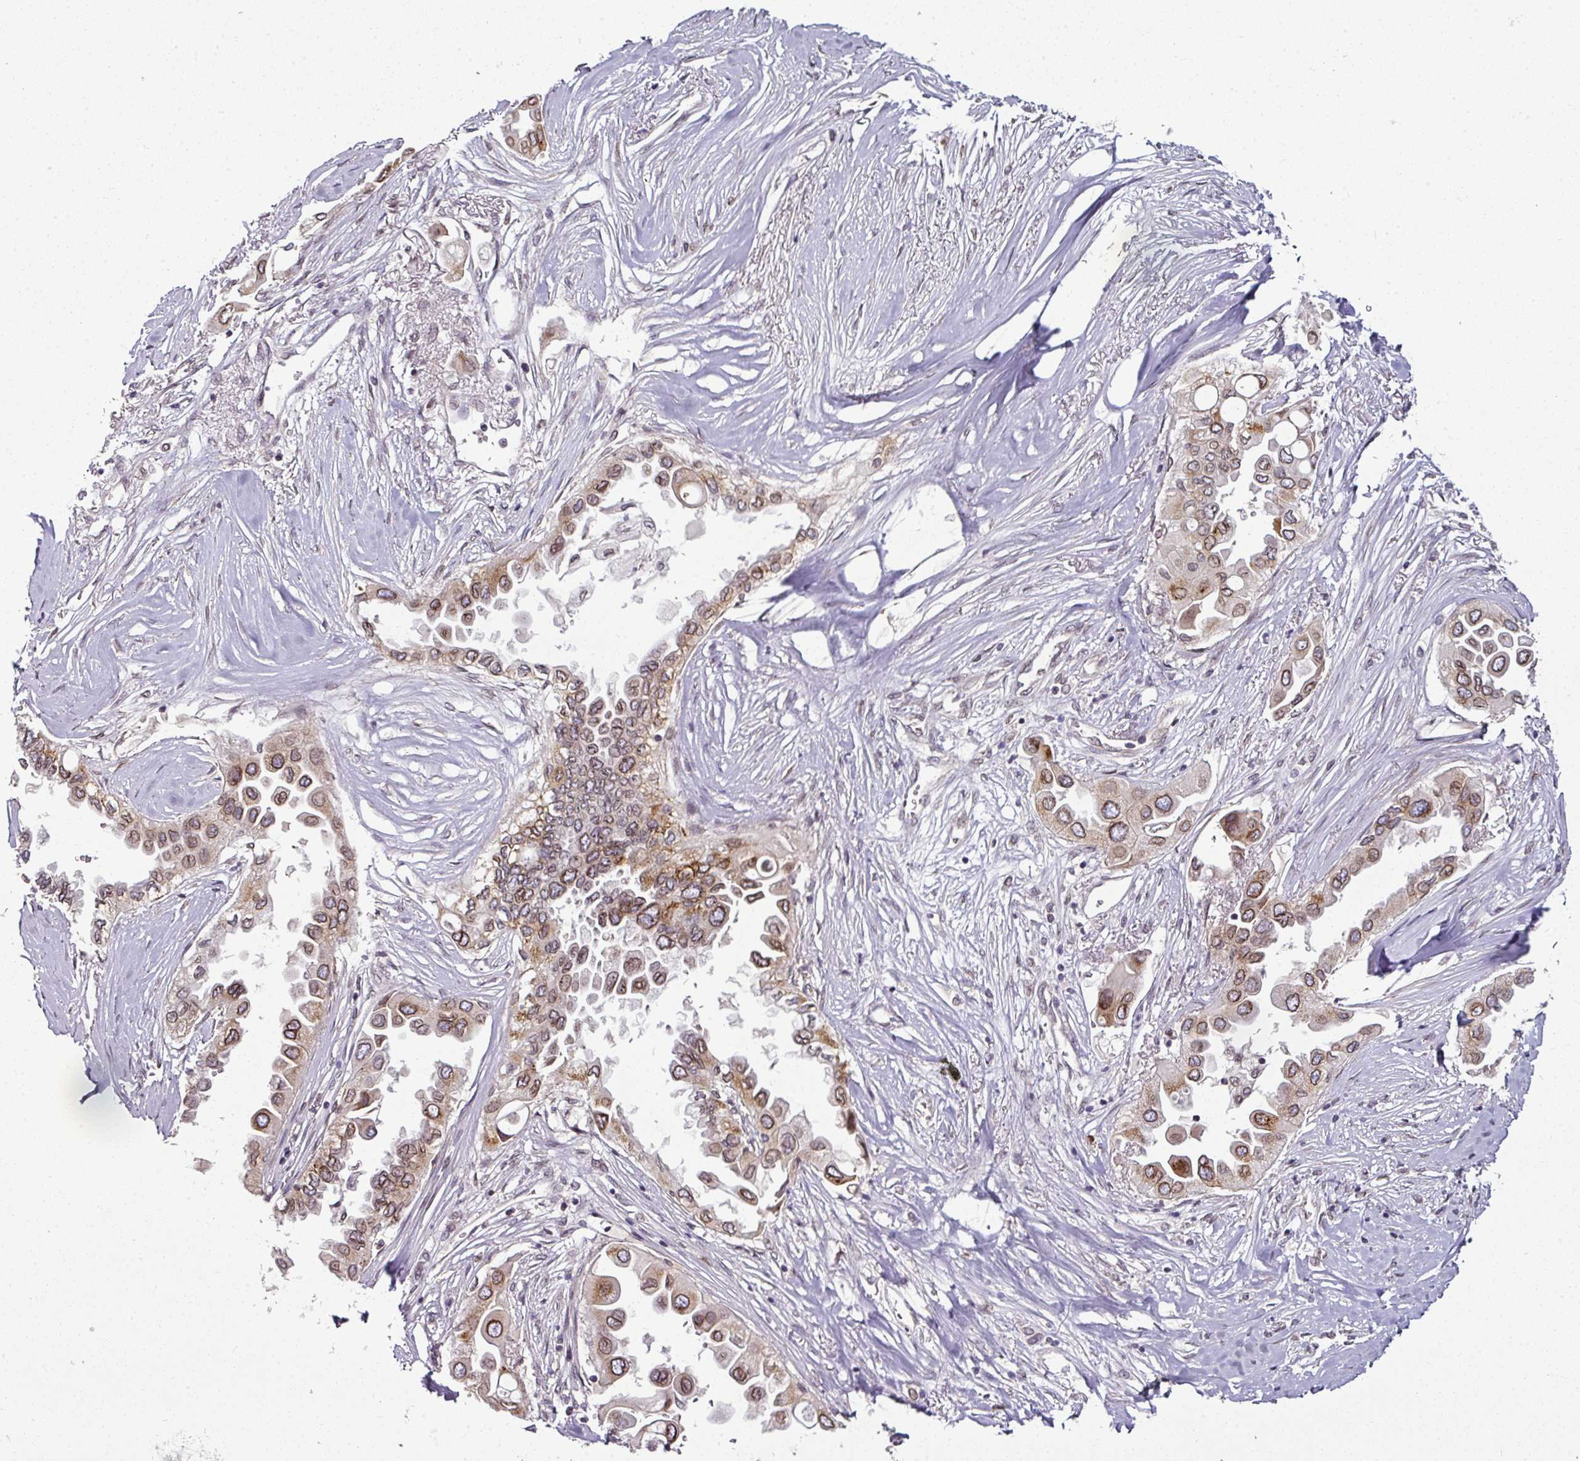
{"staining": {"intensity": "moderate", "quantity": ">75%", "location": "cytoplasmic/membranous,nuclear"}, "tissue": "lung cancer", "cell_type": "Tumor cells", "image_type": "cancer", "snomed": [{"axis": "morphology", "description": "Adenocarcinoma, NOS"}, {"axis": "topography", "description": "Lung"}], "caption": "A medium amount of moderate cytoplasmic/membranous and nuclear staining is identified in about >75% of tumor cells in lung cancer (adenocarcinoma) tissue. (Stains: DAB (3,3'-diaminobenzidine) in brown, nuclei in blue, Microscopy: brightfield microscopy at high magnification).", "gene": "RANGAP1", "patient": {"sex": "female", "age": 76}}